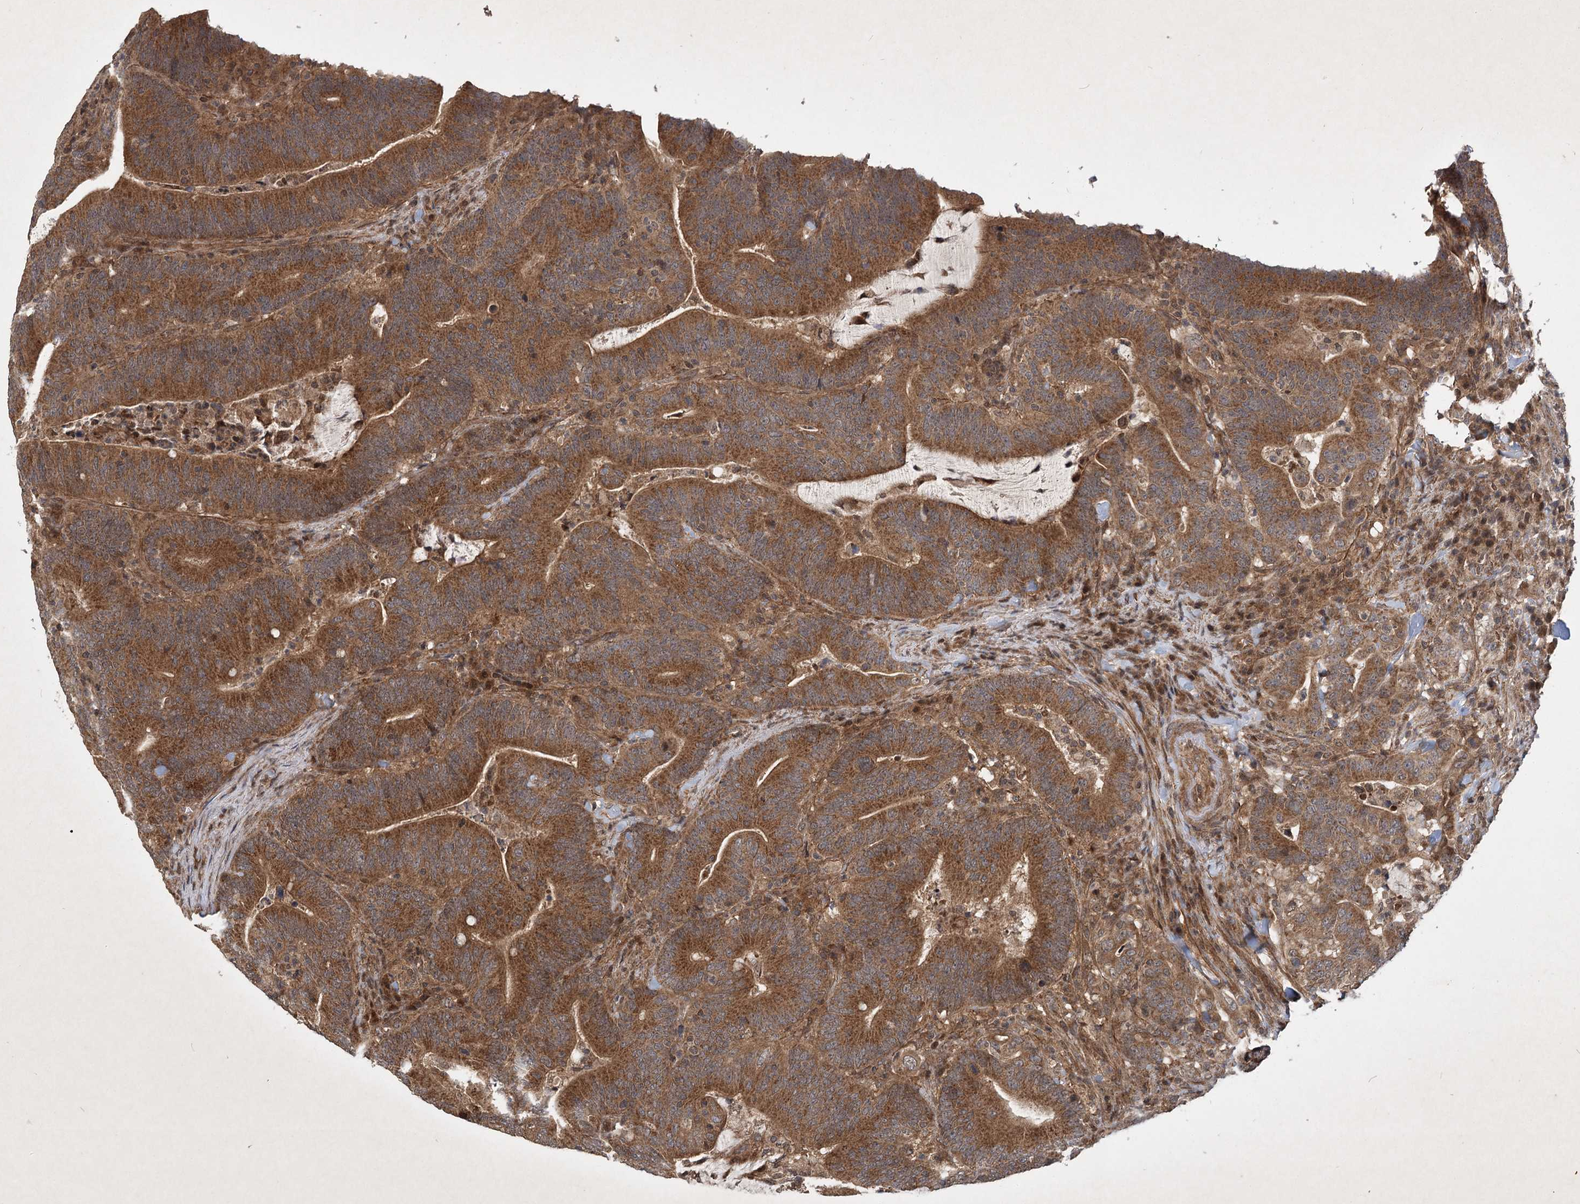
{"staining": {"intensity": "moderate", "quantity": ">75%", "location": "cytoplasmic/membranous"}, "tissue": "colorectal cancer", "cell_type": "Tumor cells", "image_type": "cancer", "snomed": [{"axis": "morphology", "description": "Adenocarcinoma, NOS"}, {"axis": "topography", "description": "Colon"}], "caption": "Colorectal cancer was stained to show a protein in brown. There is medium levels of moderate cytoplasmic/membranous expression in approximately >75% of tumor cells.", "gene": "INSIG2", "patient": {"sex": "female", "age": 66}}